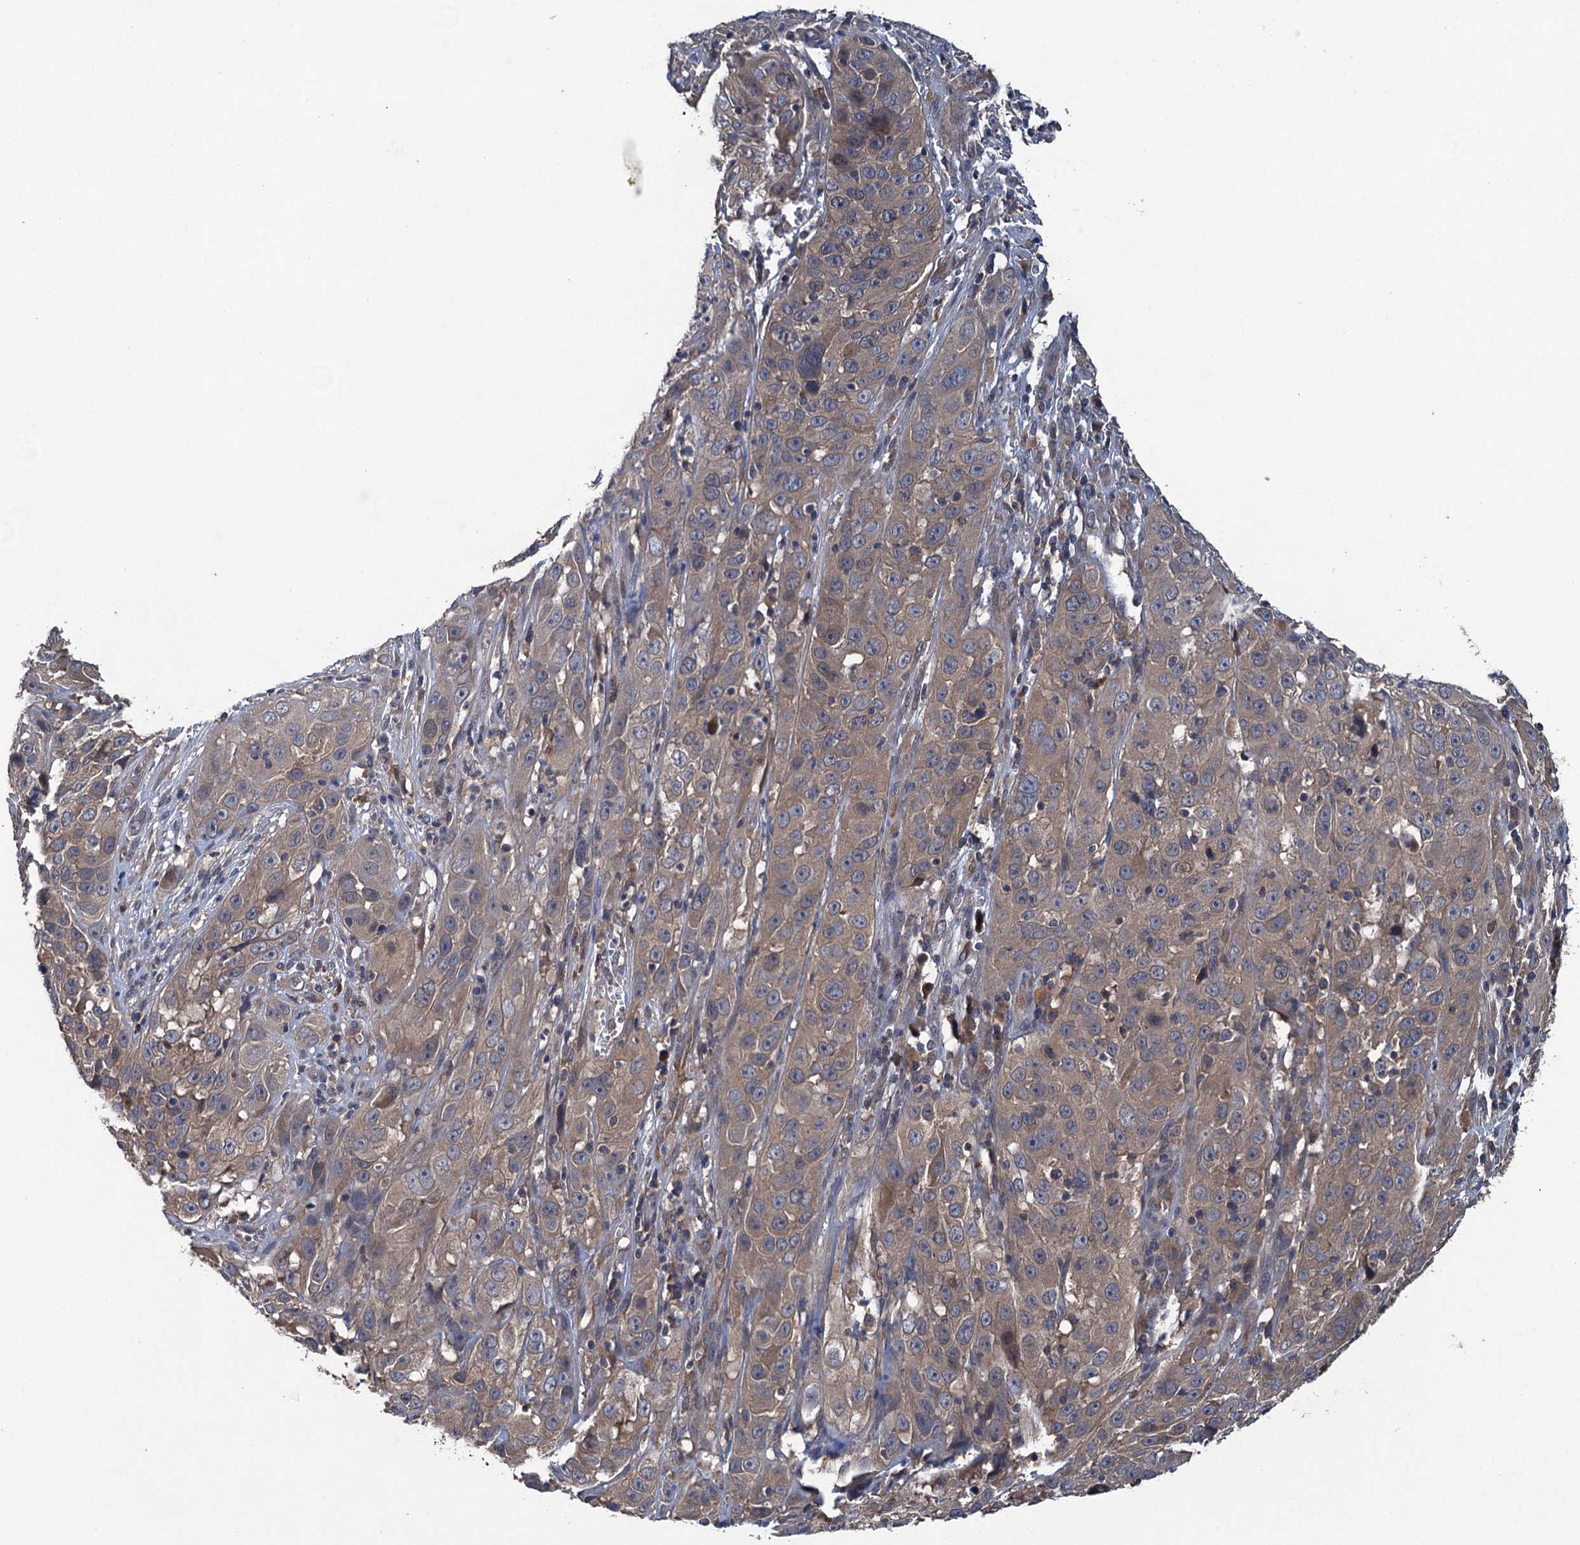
{"staining": {"intensity": "weak", "quantity": "25%-75%", "location": "cytoplasmic/membranous"}, "tissue": "cervical cancer", "cell_type": "Tumor cells", "image_type": "cancer", "snomed": [{"axis": "morphology", "description": "Squamous cell carcinoma, NOS"}, {"axis": "topography", "description": "Cervix"}], "caption": "Protein staining shows weak cytoplasmic/membranous staining in about 25%-75% of tumor cells in cervical cancer.", "gene": "CNTN5", "patient": {"sex": "female", "age": 32}}